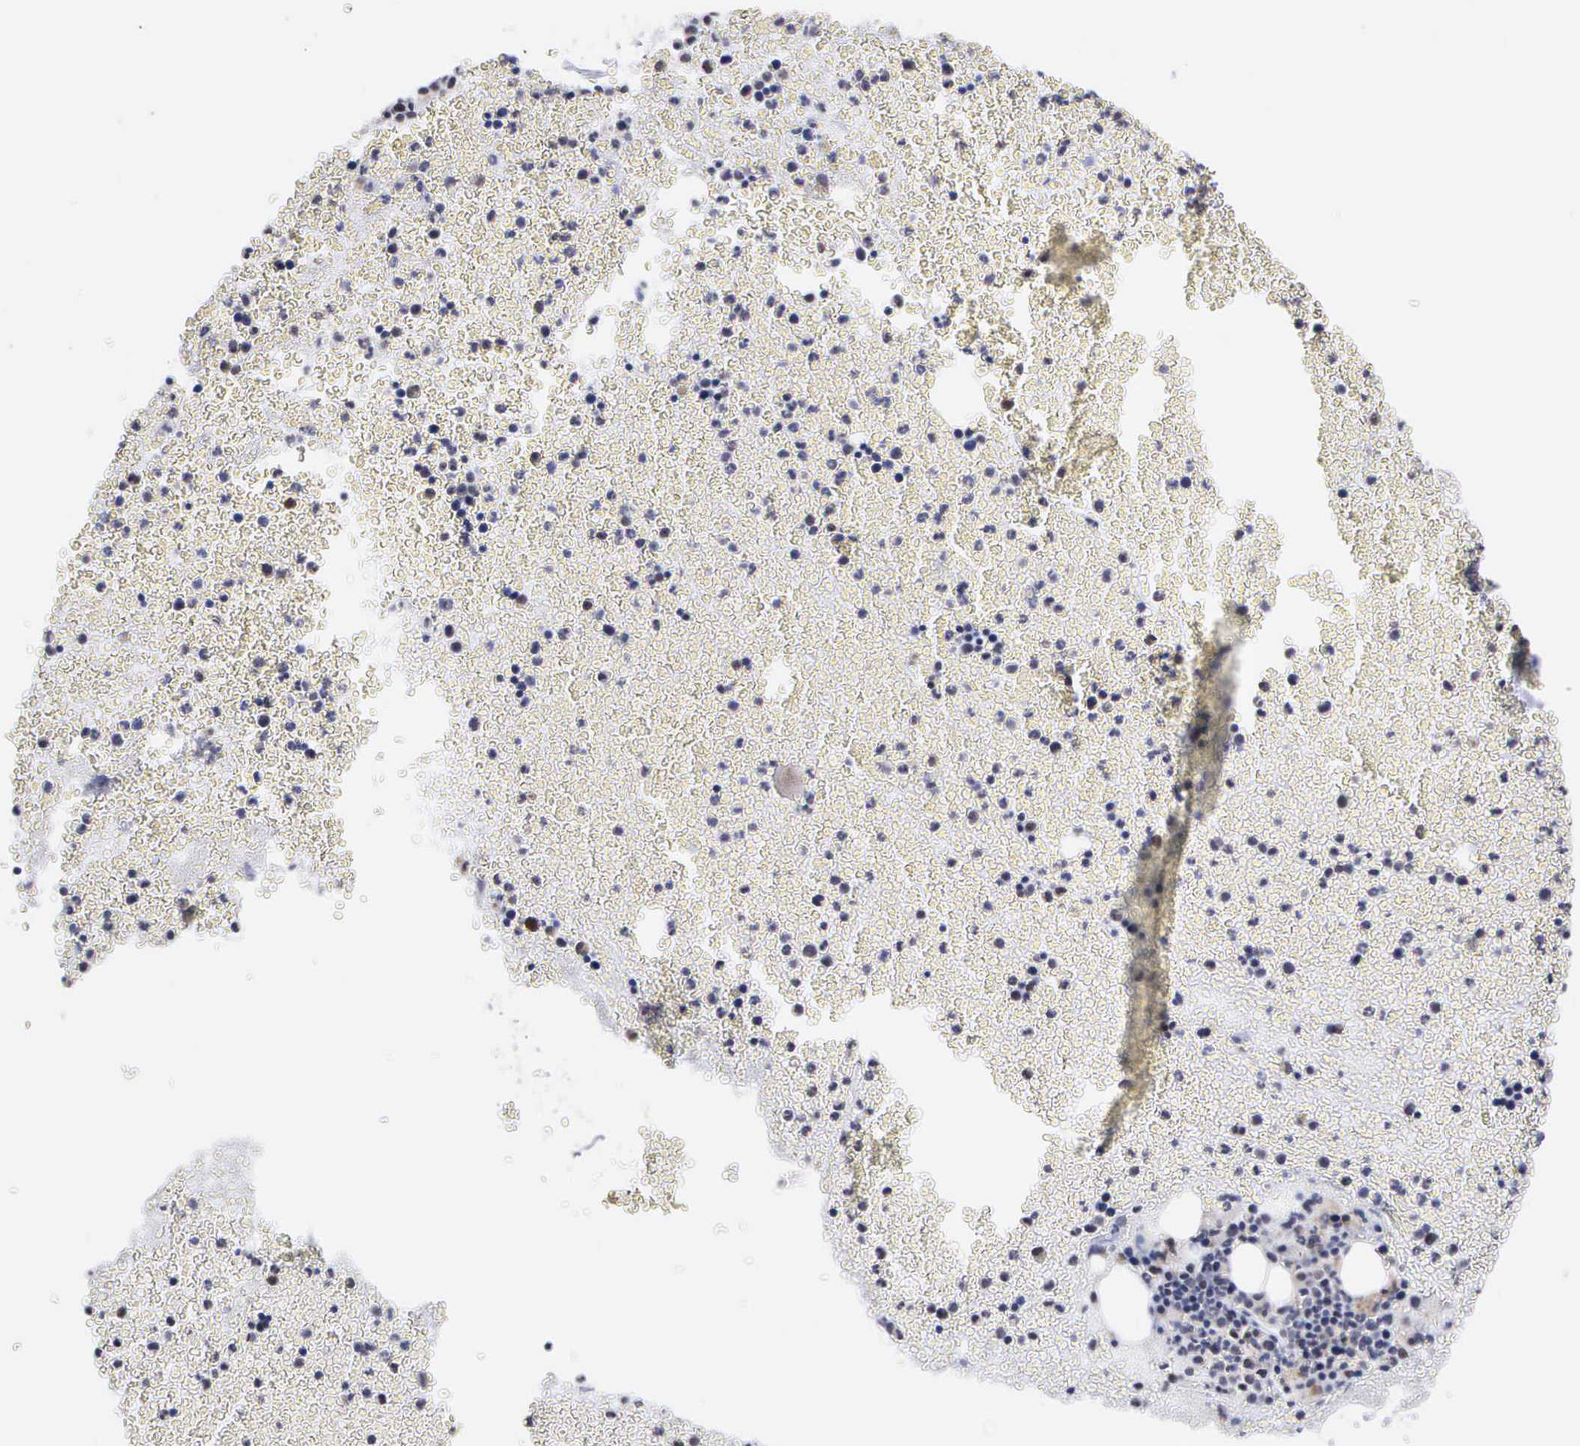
{"staining": {"intensity": "moderate", "quantity": "<25%", "location": "cytoplasmic/membranous,nuclear"}, "tissue": "bone marrow", "cell_type": "Hematopoietic cells", "image_type": "normal", "snomed": [{"axis": "morphology", "description": "Normal tissue, NOS"}, {"axis": "topography", "description": "Bone marrow"}], "caption": "Immunohistochemistry (IHC) (DAB) staining of unremarkable human bone marrow exhibits moderate cytoplasmic/membranous,nuclear protein expression in approximately <25% of hematopoietic cells.", "gene": "KDM6A", "patient": {"sex": "female", "age": 53}}